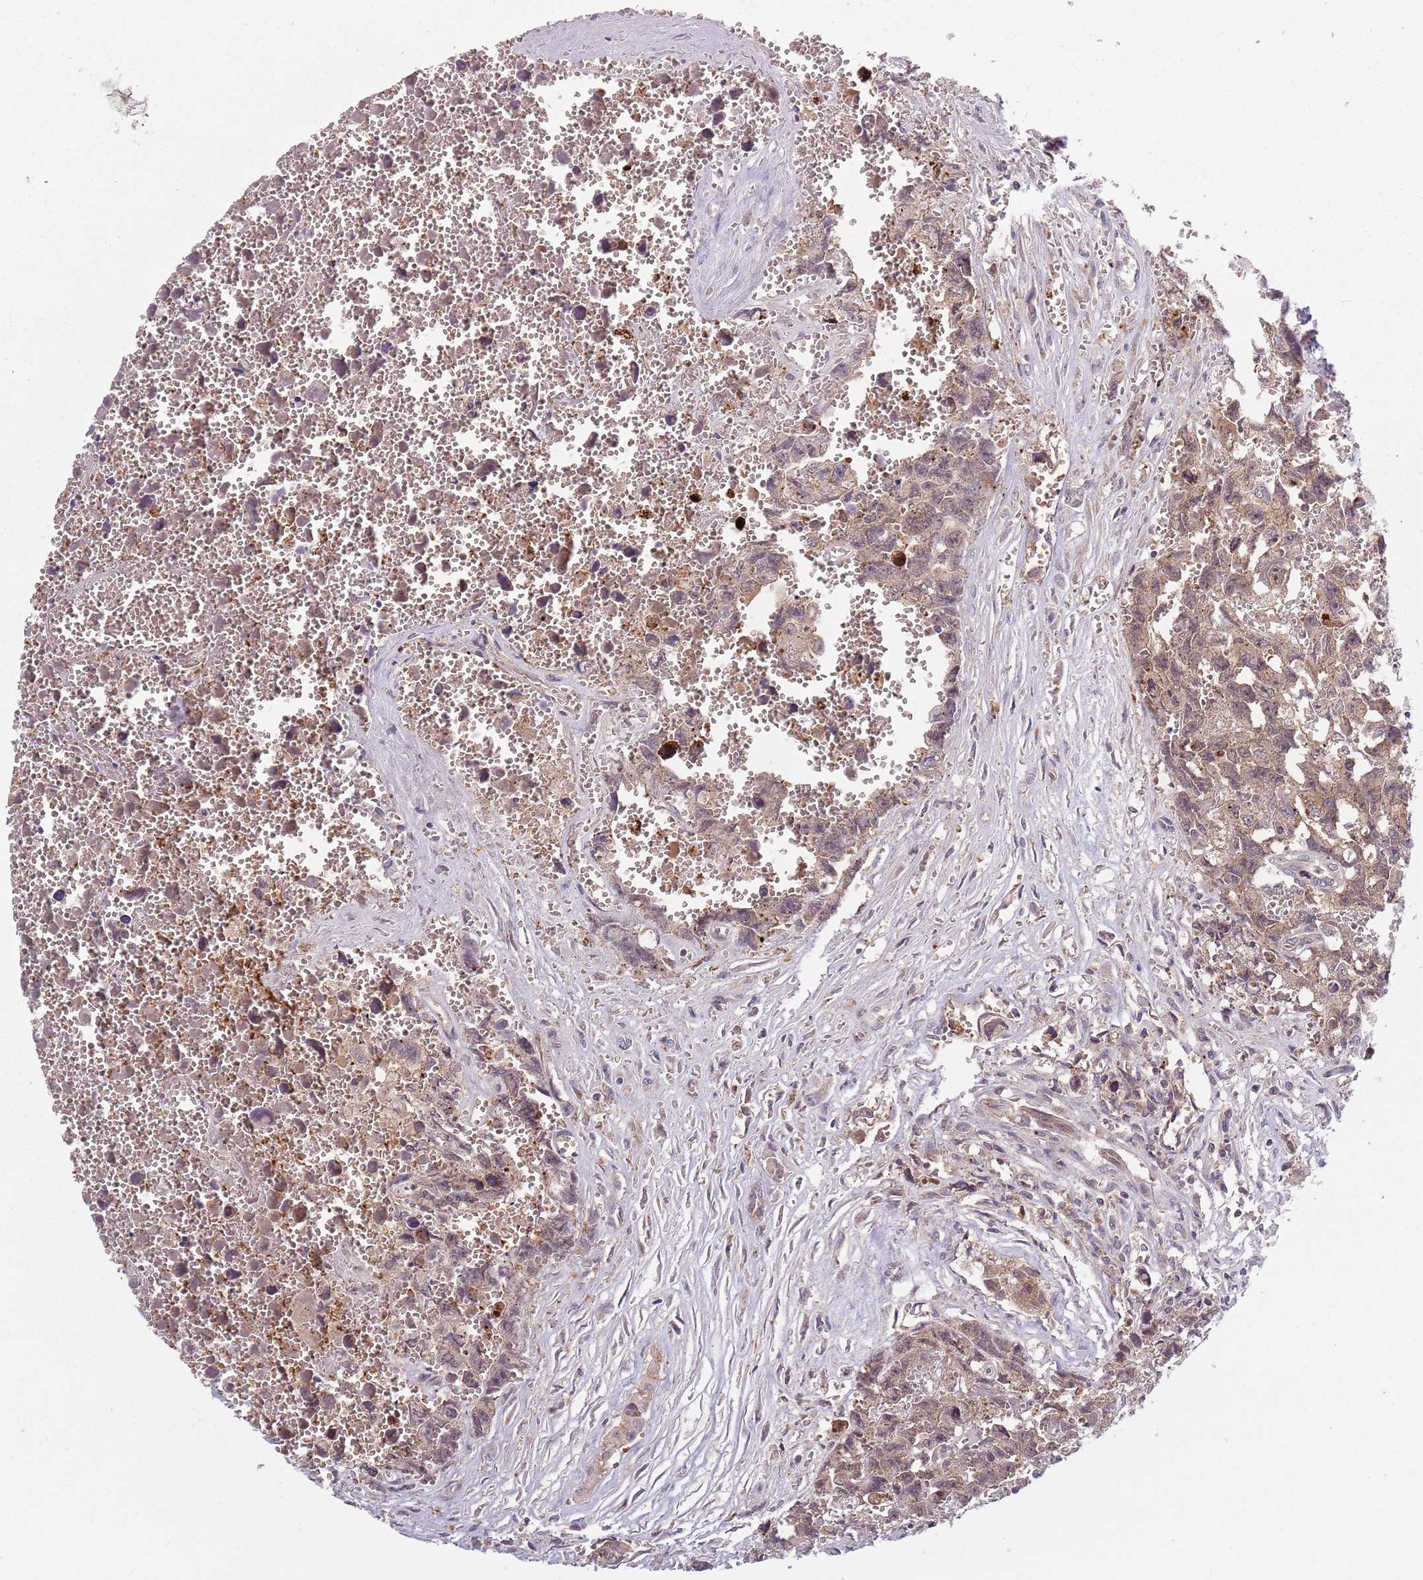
{"staining": {"intensity": "weak", "quantity": "25%-75%", "location": "cytoplasmic/membranous"}, "tissue": "testis cancer", "cell_type": "Tumor cells", "image_type": "cancer", "snomed": [{"axis": "morphology", "description": "Carcinoma, Embryonal, NOS"}, {"axis": "topography", "description": "Testis"}], "caption": "Testis cancer (embryonal carcinoma) tissue displays weak cytoplasmic/membranous expression in approximately 25%-75% of tumor cells", "gene": "ASB13", "patient": {"sex": "male", "age": 31}}